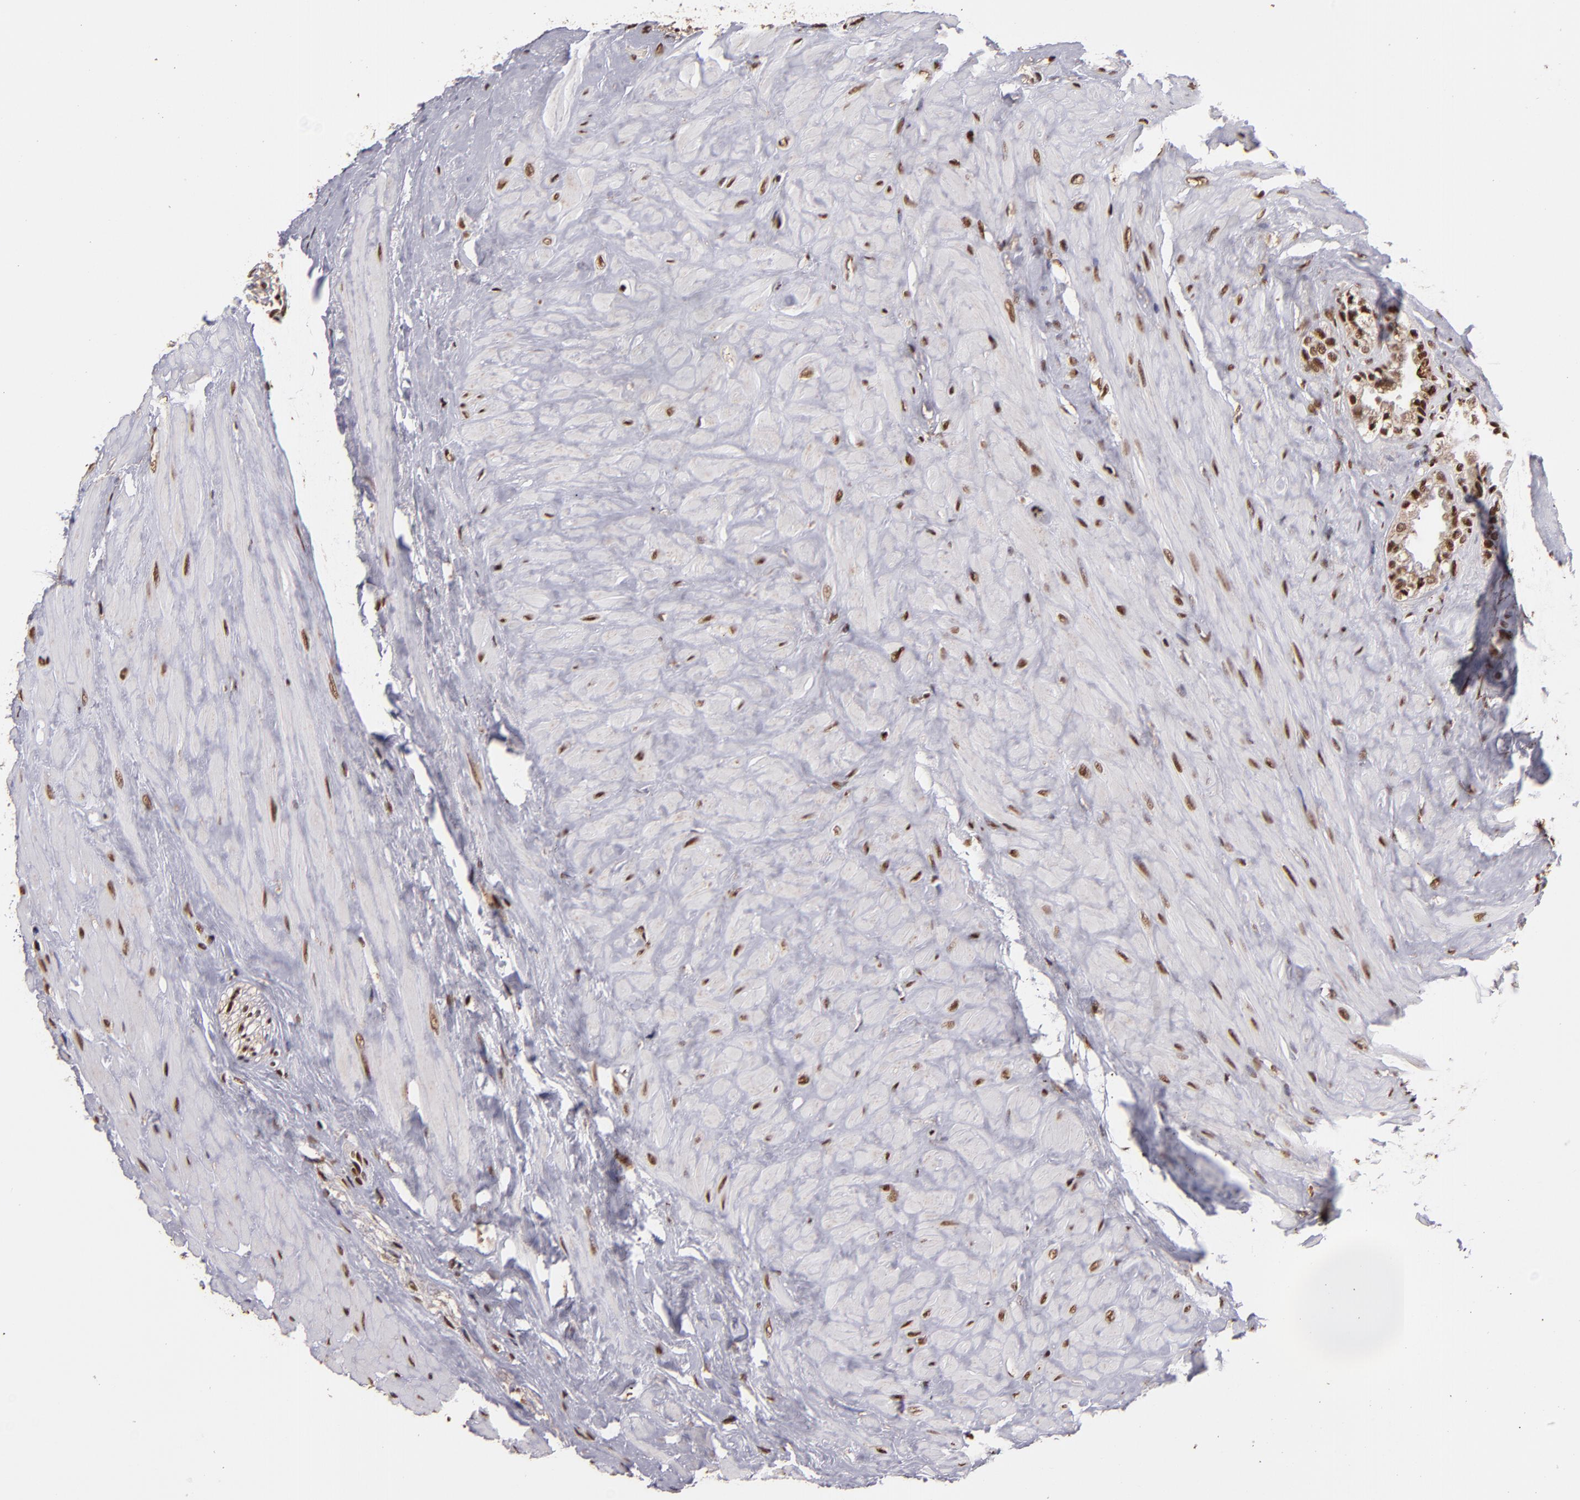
{"staining": {"intensity": "moderate", "quantity": ">75%", "location": "cytoplasmic/membranous,nuclear"}, "tissue": "seminal vesicle", "cell_type": "Glandular cells", "image_type": "normal", "snomed": [{"axis": "morphology", "description": "Normal tissue, NOS"}, {"axis": "morphology", "description": "Inflammation, NOS"}, {"axis": "topography", "description": "Urinary bladder"}, {"axis": "topography", "description": "Prostate"}, {"axis": "topography", "description": "Seminal veicle"}], "caption": "Immunohistochemistry micrograph of benign seminal vesicle stained for a protein (brown), which exhibits medium levels of moderate cytoplasmic/membranous,nuclear positivity in approximately >75% of glandular cells.", "gene": "SP1", "patient": {"sex": "male", "age": 82}}